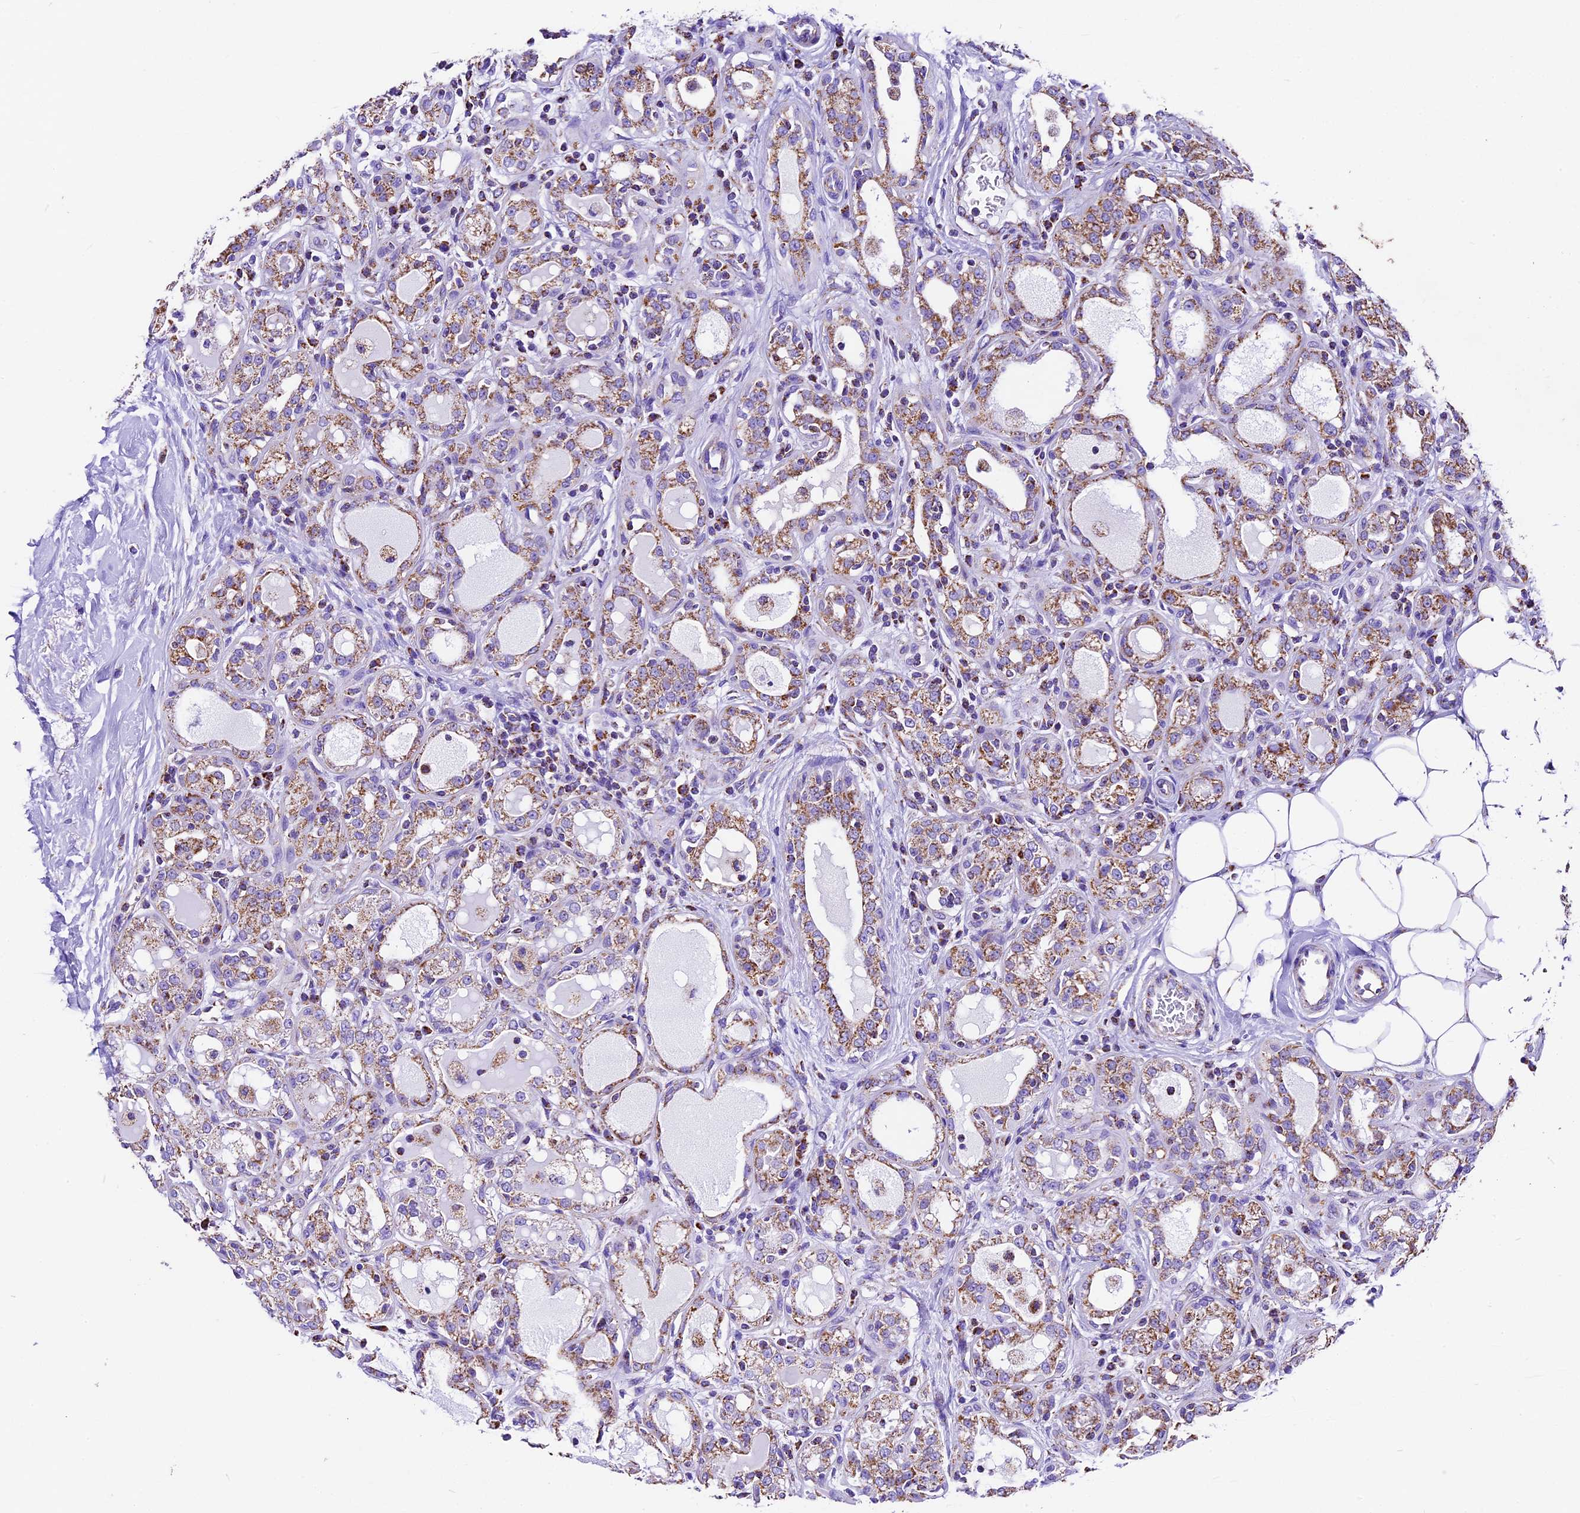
{"staining": {"intensity": "moderate", "quantity": ">75%", "location": "cytoplasmic/membranous"}, "tissue": "breast cancer", "cell_type": "Tumor cells", "image_type": "cancer", "snomed": [{"axis": "morphology", "description": "Duct carcinoma"}, {"axis": "topography", "description": "Breast"}], "caption": "IHC staining of intraductal carcinoma (breast), which reveals medium levels of moderate cytoplasmic/membranous staining in approximately >75% of tumor cells indicating moderate cytoplasmic/membranous protein expression. The staining was performed using DAB (brown) for protein detection and nuclei were counterstained in hematoxylin (blue).", "gene": "DCAF5", "patient": {"sex": "female", "age": 27}}